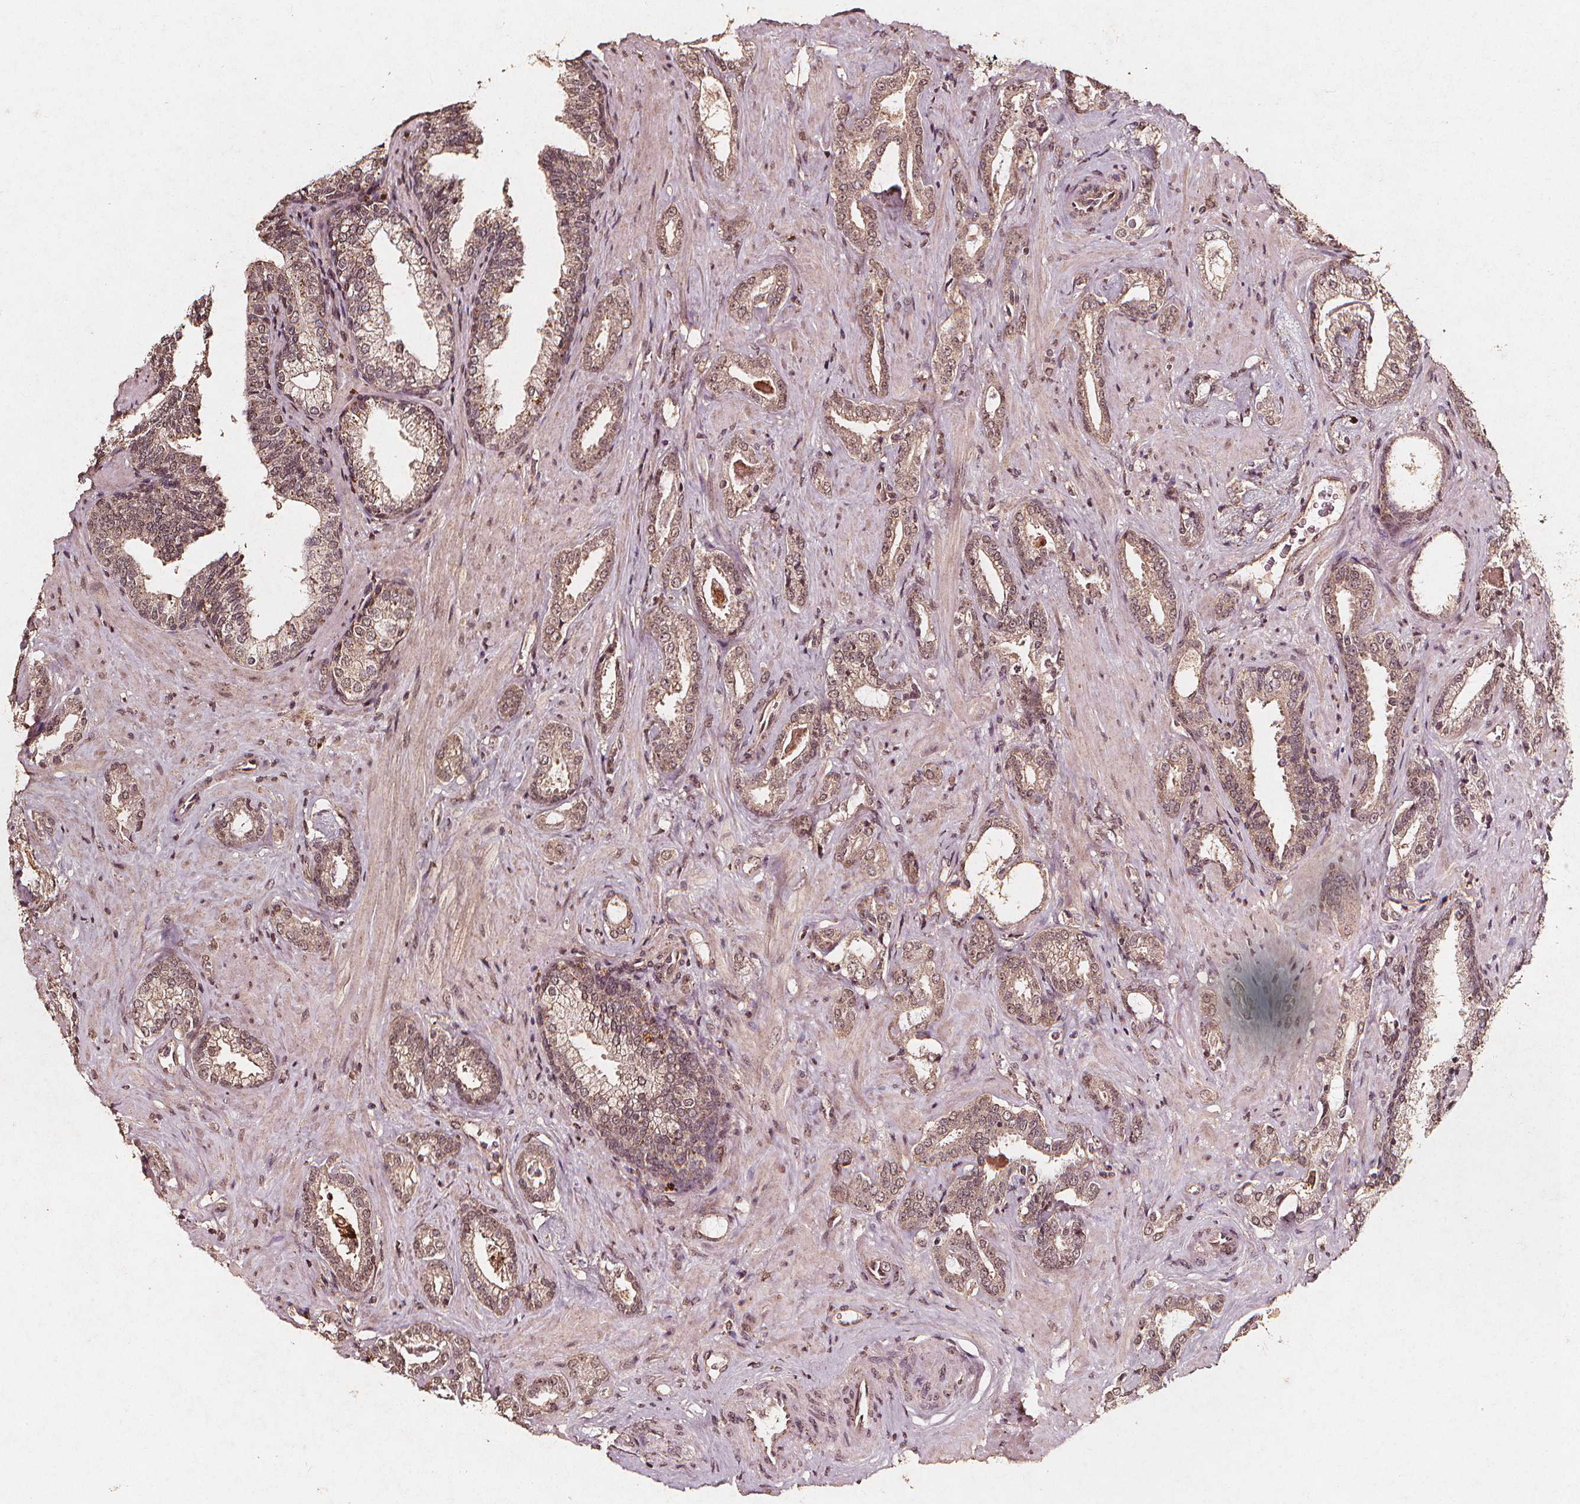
{"staining": {"intensity": "weak", "quantity": ">75%", "location": "cytoplasmic/membranous"}, "tissue": "prostate cancer", "cell_type": "Tumor cells", "image_type": "cancer", "snomed": [{"axis": "morphology", "description": "Adenocarcinoma, Low grade"}, {"axis": "topography", "description": "Prostate"}], "caption": "Immunohistochemistry (IHC) of prostate low-grade adenocarcinoma exhibits low levels of weak cytoplasmic/membranous staining in approximately >75% of tumor cells.", "gene": "ABCA1", "patient": {"sex": "male", "age": 61}}